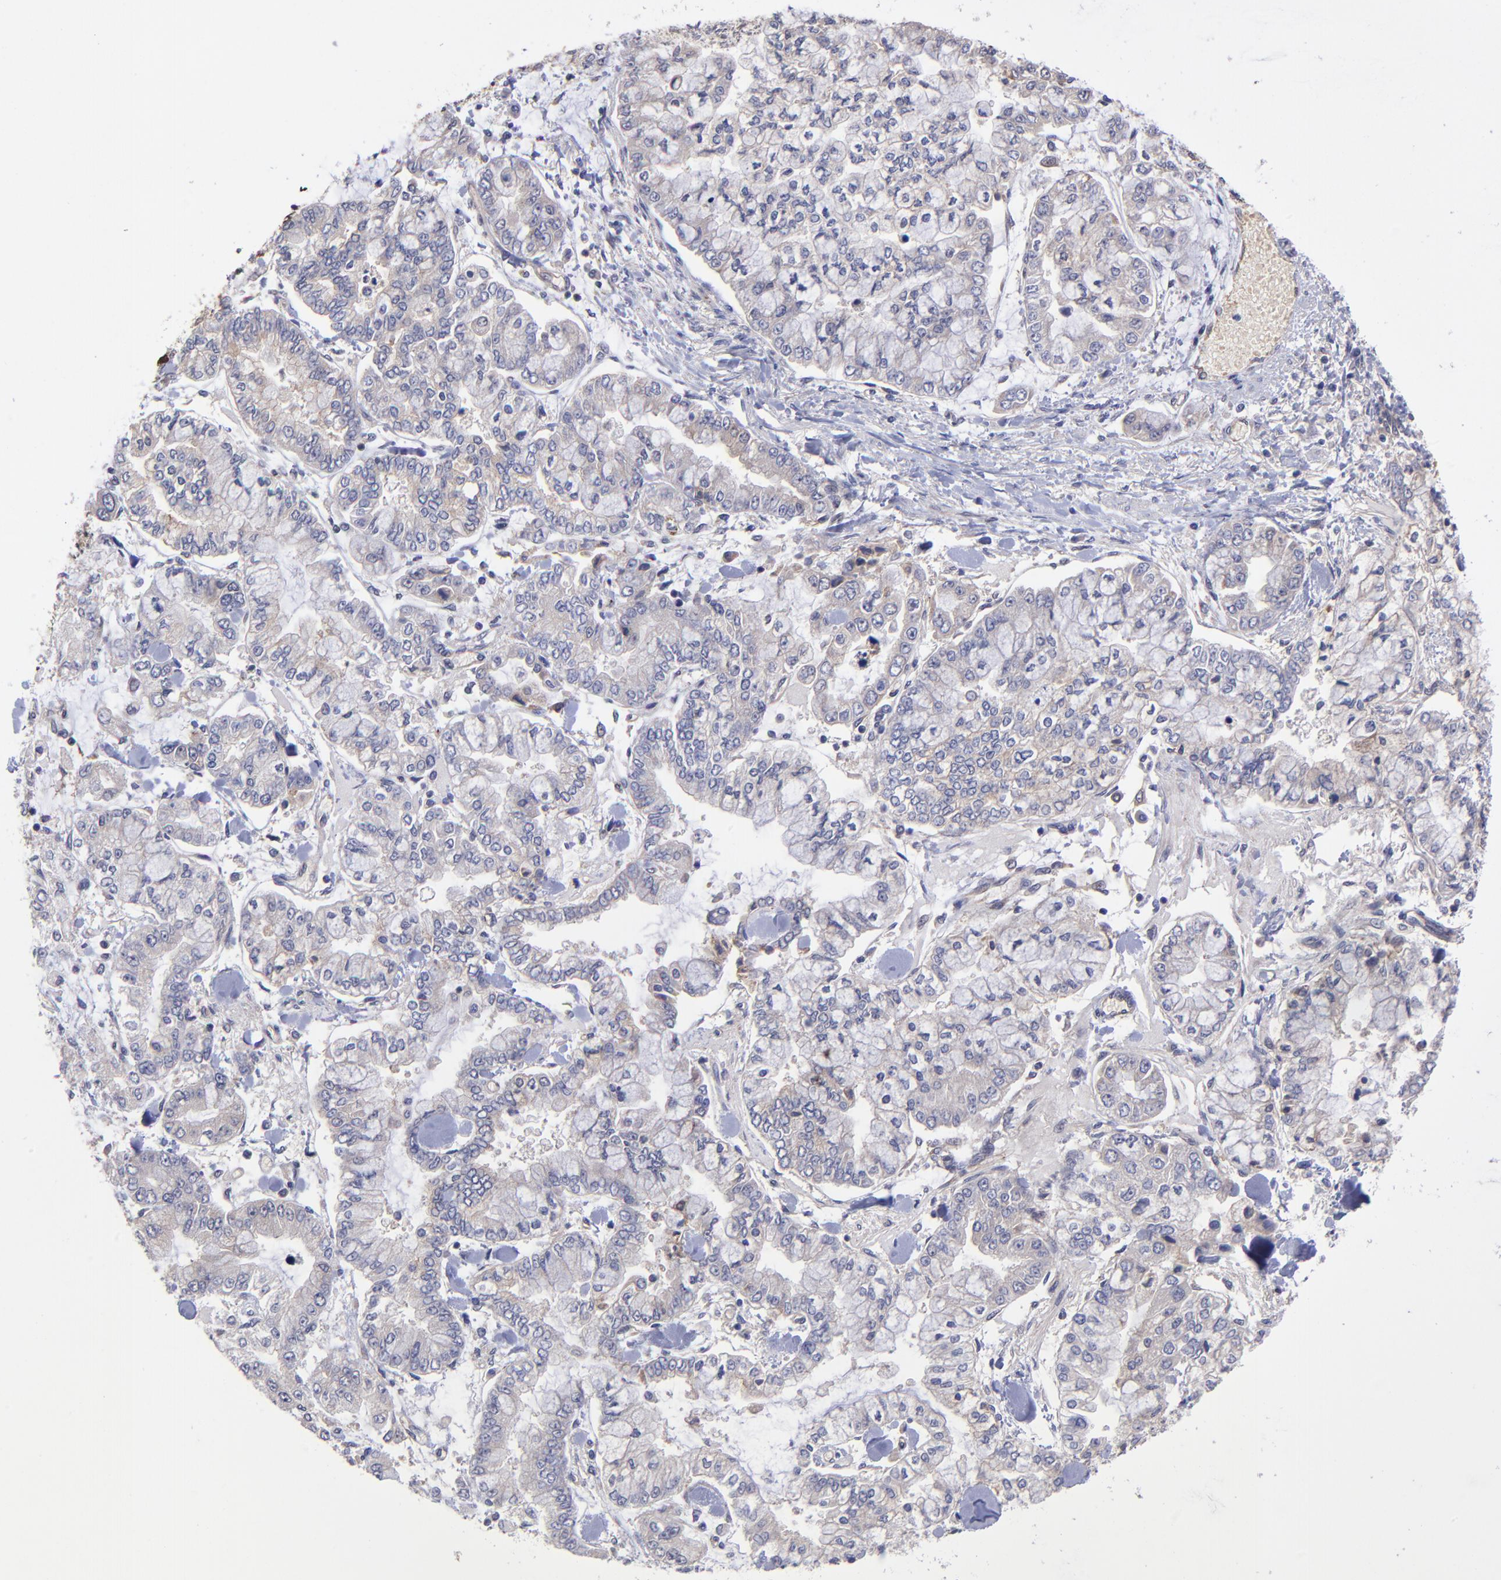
{"staining": {"intensity": "weak", "quantity": "<25%", "location": "cytoplasmic/membranous"}, "tissue": "stomach cancer", "cell_type": "Tumor cells", "image_type": "cancer", "snomed": [{"axis": "morphology", "description": "Normal tissue, NOS"}, {"axis": "morphology", "description": "Adenocarcinoma, NOS"}, {"axis": "topography", "description": "Stomach, upper"}, {"axis": "topography", "description": "Stomach"}], "caption": "DAB (3,3'-diaminobenzidine) immunohistochemical staining of adenocarcinoma (stomach) shows no significant staining in tumor cells.", "gene": "UBE2H", "patient": {"sex": "male", "age": 76}}